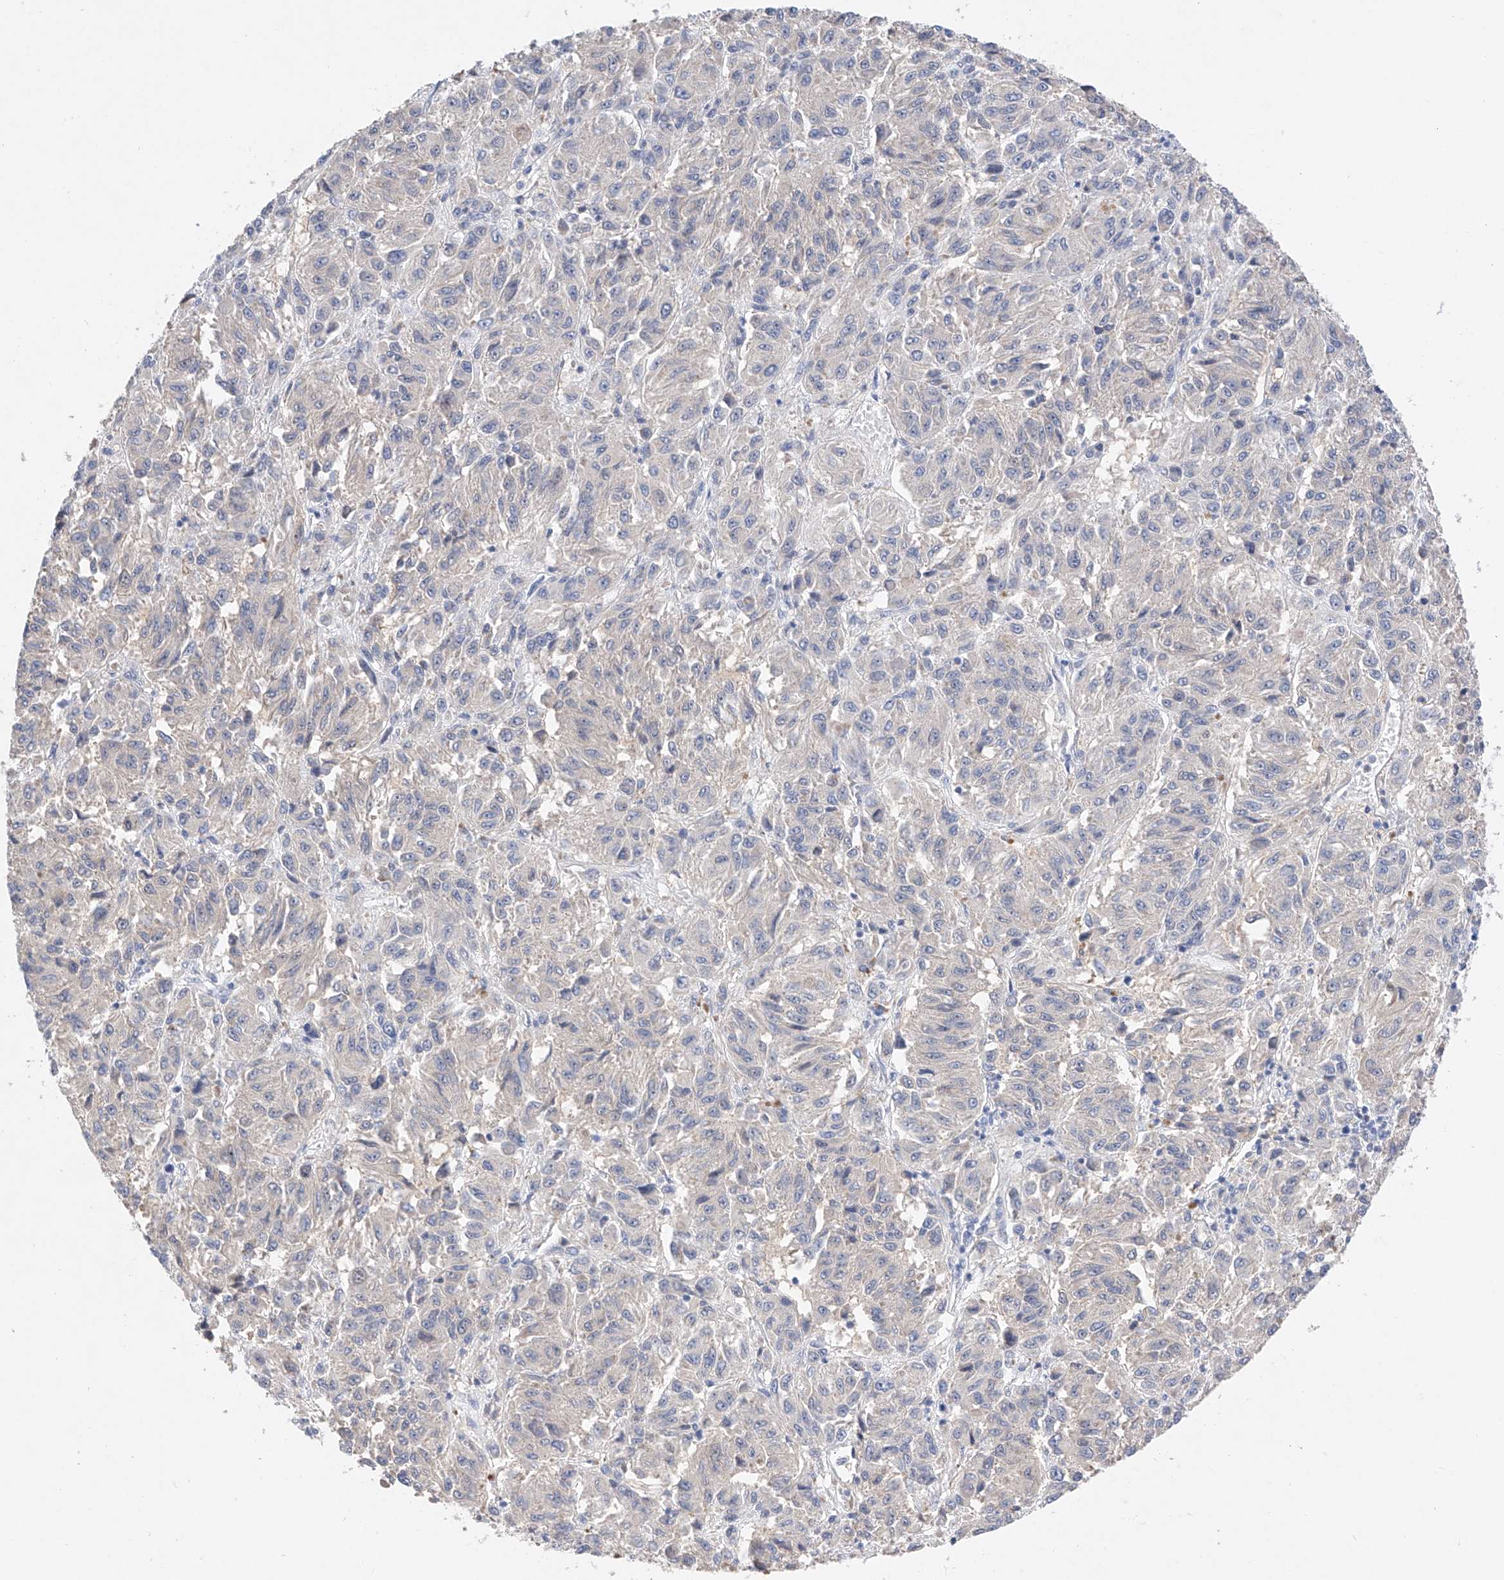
{"staining": {"intensity": "negative", "quantity": "none", "location": "none"}, "tissue": "melanoma", "cell_type": "Tumor cells", "image_type": "cancer", "snomed": [{"axis": "morphology", "description": "Malignant melanoma, Metastatic site"}, {"axis": "topography", "description": "Lung"}], "caption": "Immunohistochemistry of human melanoma shows no staining in tumor cells.", "gene": "FUCA2", "patient": {"sex": "male", "age": 64}}